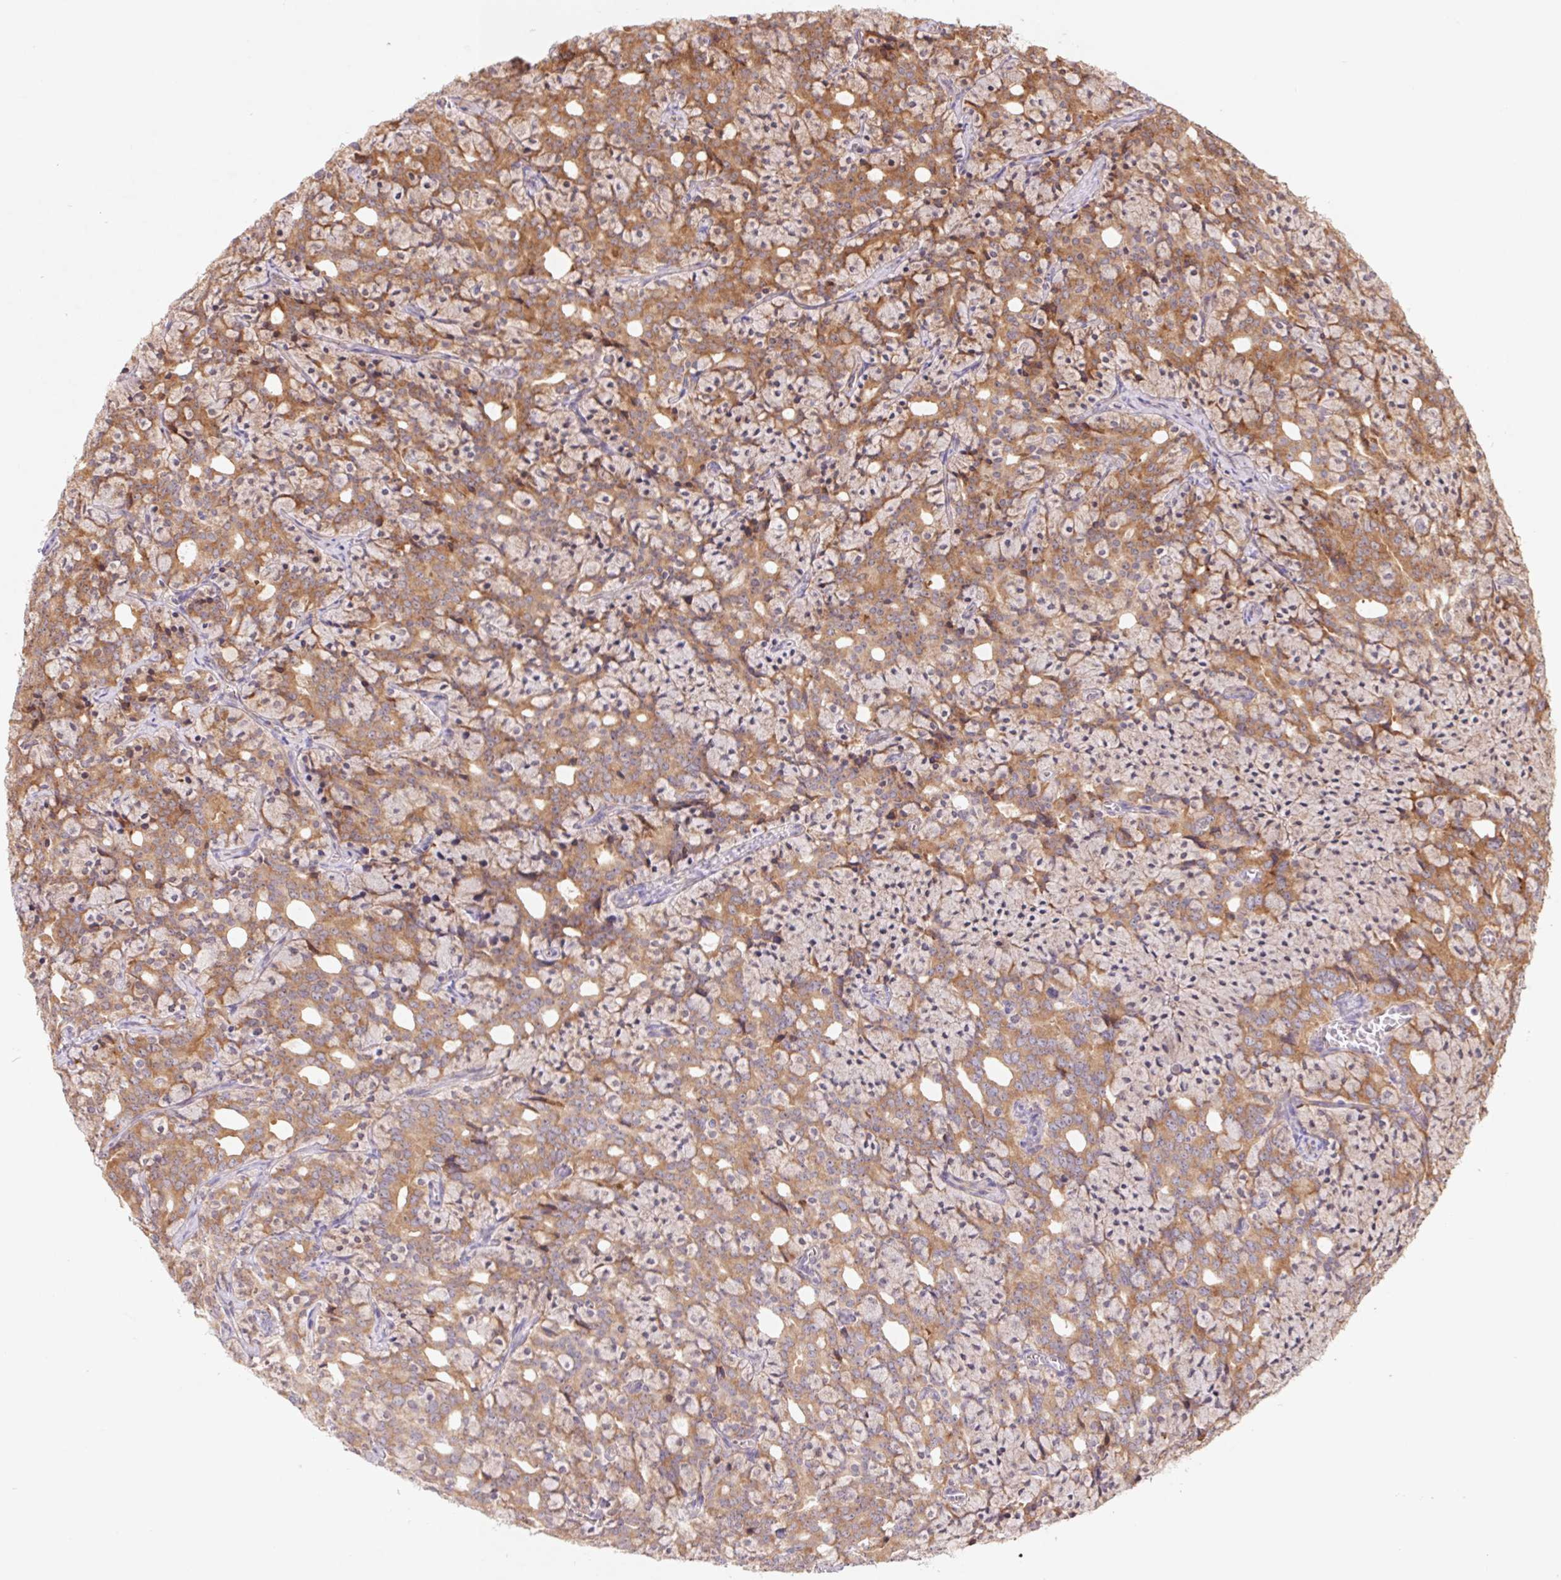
{"staining": {"intensity": "moderate", "quantity": ">75%", "location": "cytoplasmic/membranous"}, "tissue": "prostate cancer", "cell_type": "Tumor cells", "image_type": "cancer", "snomed": [{"axis": "morphology", "description": "Adenocarcinoma, High grade"}, {"axis": "topography", "description": "Prostate"}], "caption": "Prostate cancer stained for a protein (brown) demonstrates moderate cytoplasmic/membranous positive positivity in approximately >75% of tumor cells.", "gene": "RPL27A", "patient": {"sex": "male", "age": 84}}